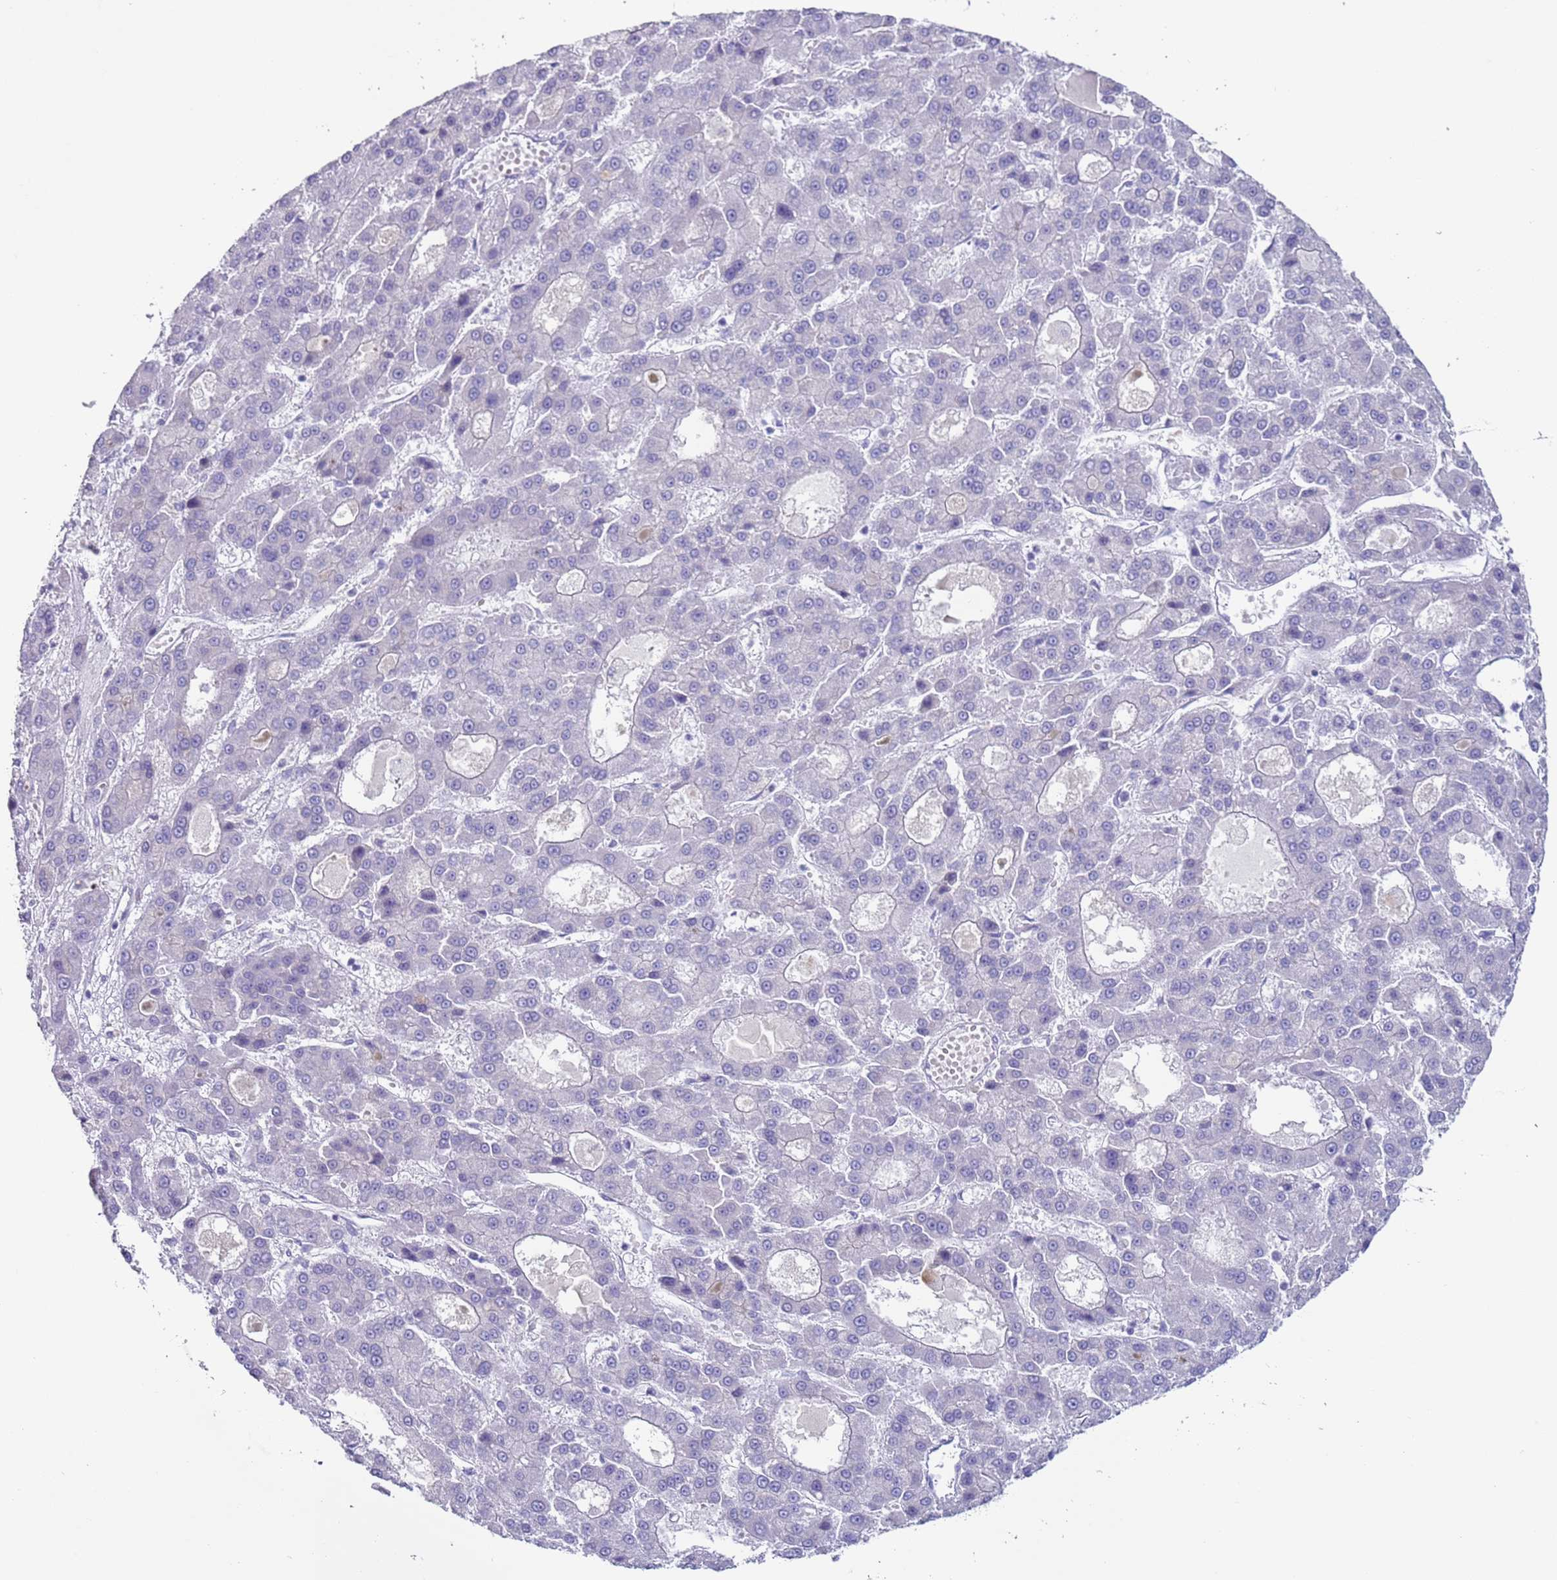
{"staining": {"intensity": "negative", "quantity": "none", "location": "none"}, "tissue": "liver cancer", "cell_type": "Tumor cells", "image_type": "cancer", "snomed": [{"axis": "morphology", "description": "Carcinoma, Hepatocellular, NOS"}, {"axis": "topography", "description": "Liver"}], "caption": "Immunohistochemical staining of liver cancer (hepatocellular carcinoma) displays no significant expression in tumor cells. (Brightfield microscopy of DAB (3,3'-diaminobenzidine) immunohistochemistry (IHC) at high magnification).", "gene": "NPAP1", "patient": {"sex": "male", "age": 70}}